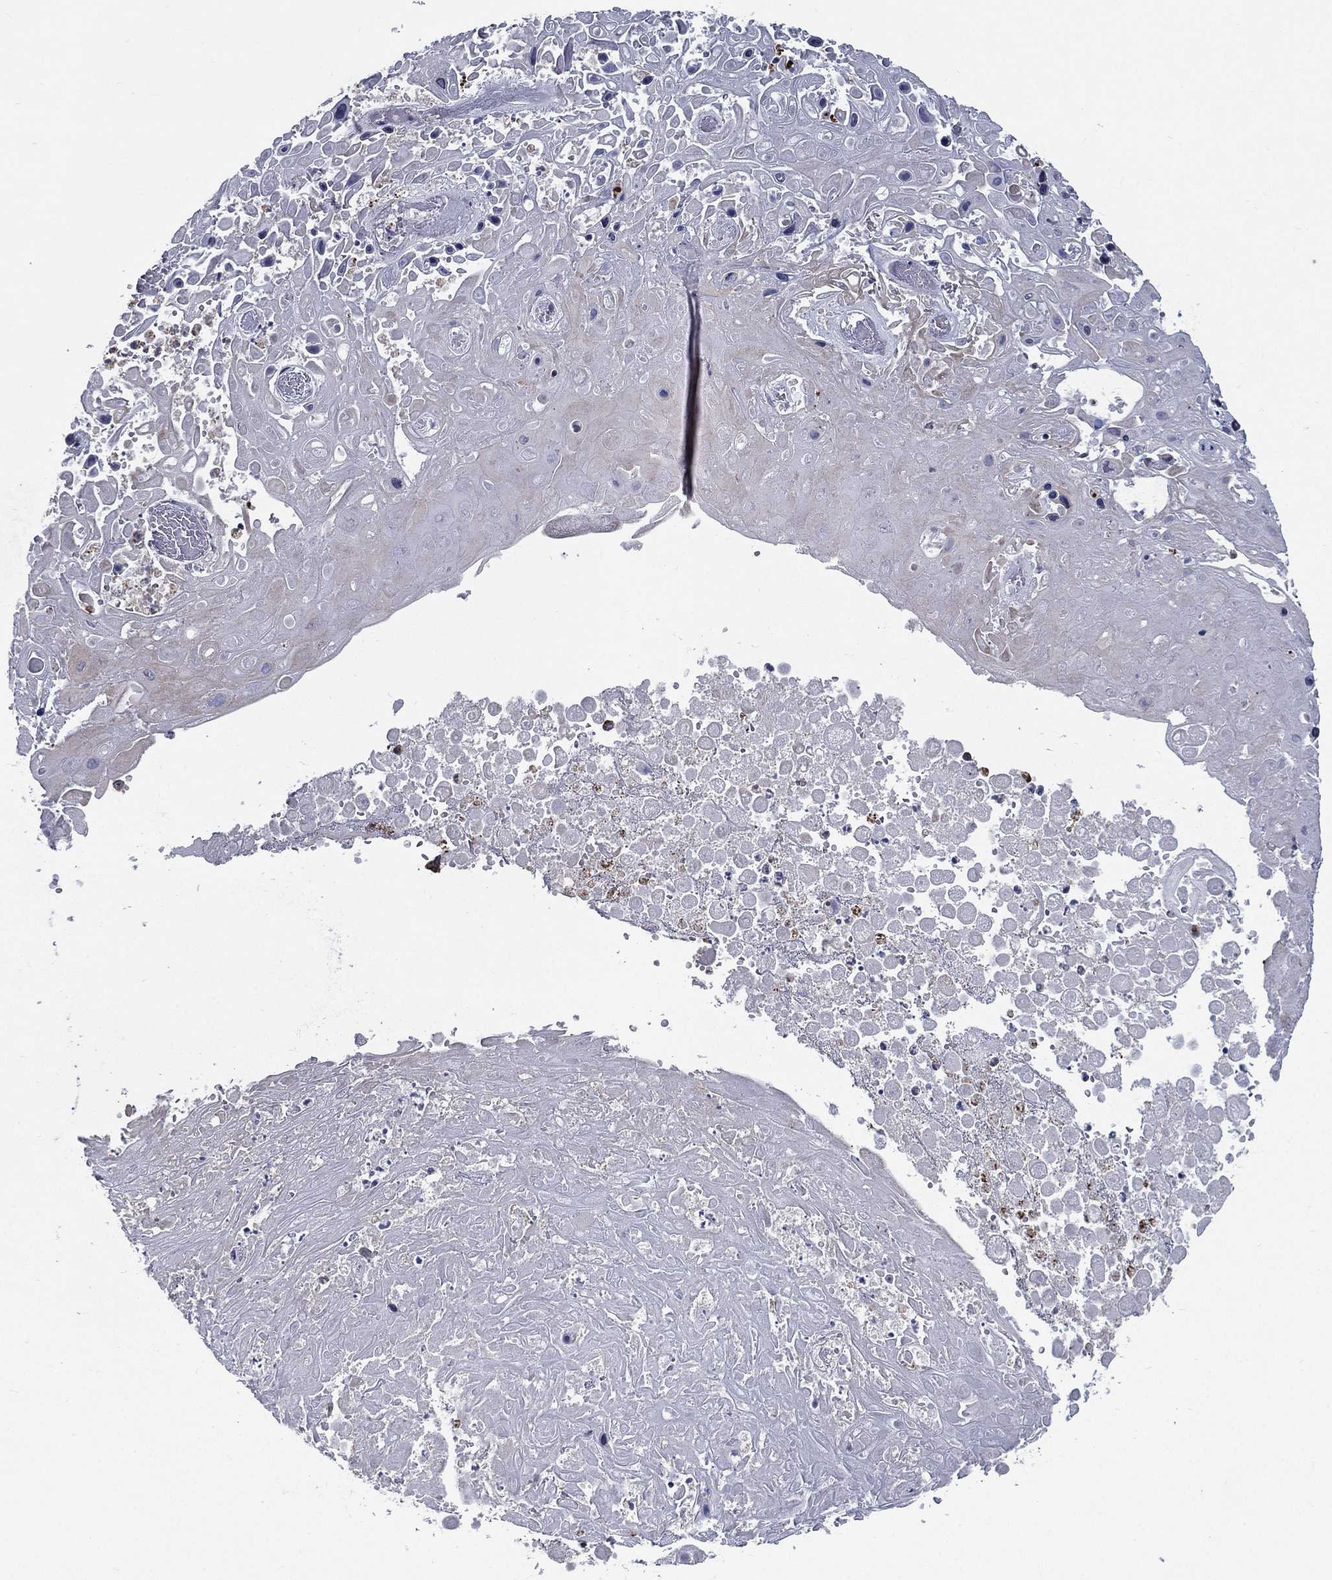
{"staining": {"intensity": "negative", "quantity": "none", "location": "none"}, "tissue": "skin cancer", "cell_type": "Tumor cells", "image_type": "cancer", "snomed": [{"axis": "morphology", "description": "Squamous cell carcinoma, NOS"}, {"axis": "topography", "description": "Skin"}], "caption": "Squamous cell carcinoma (skin) stained for a protein using immunohistochemistry (IHC) reveals no expression tumor cells.", "gene": "EVI2B", "patient": {"sex": "male", "age": 82}}